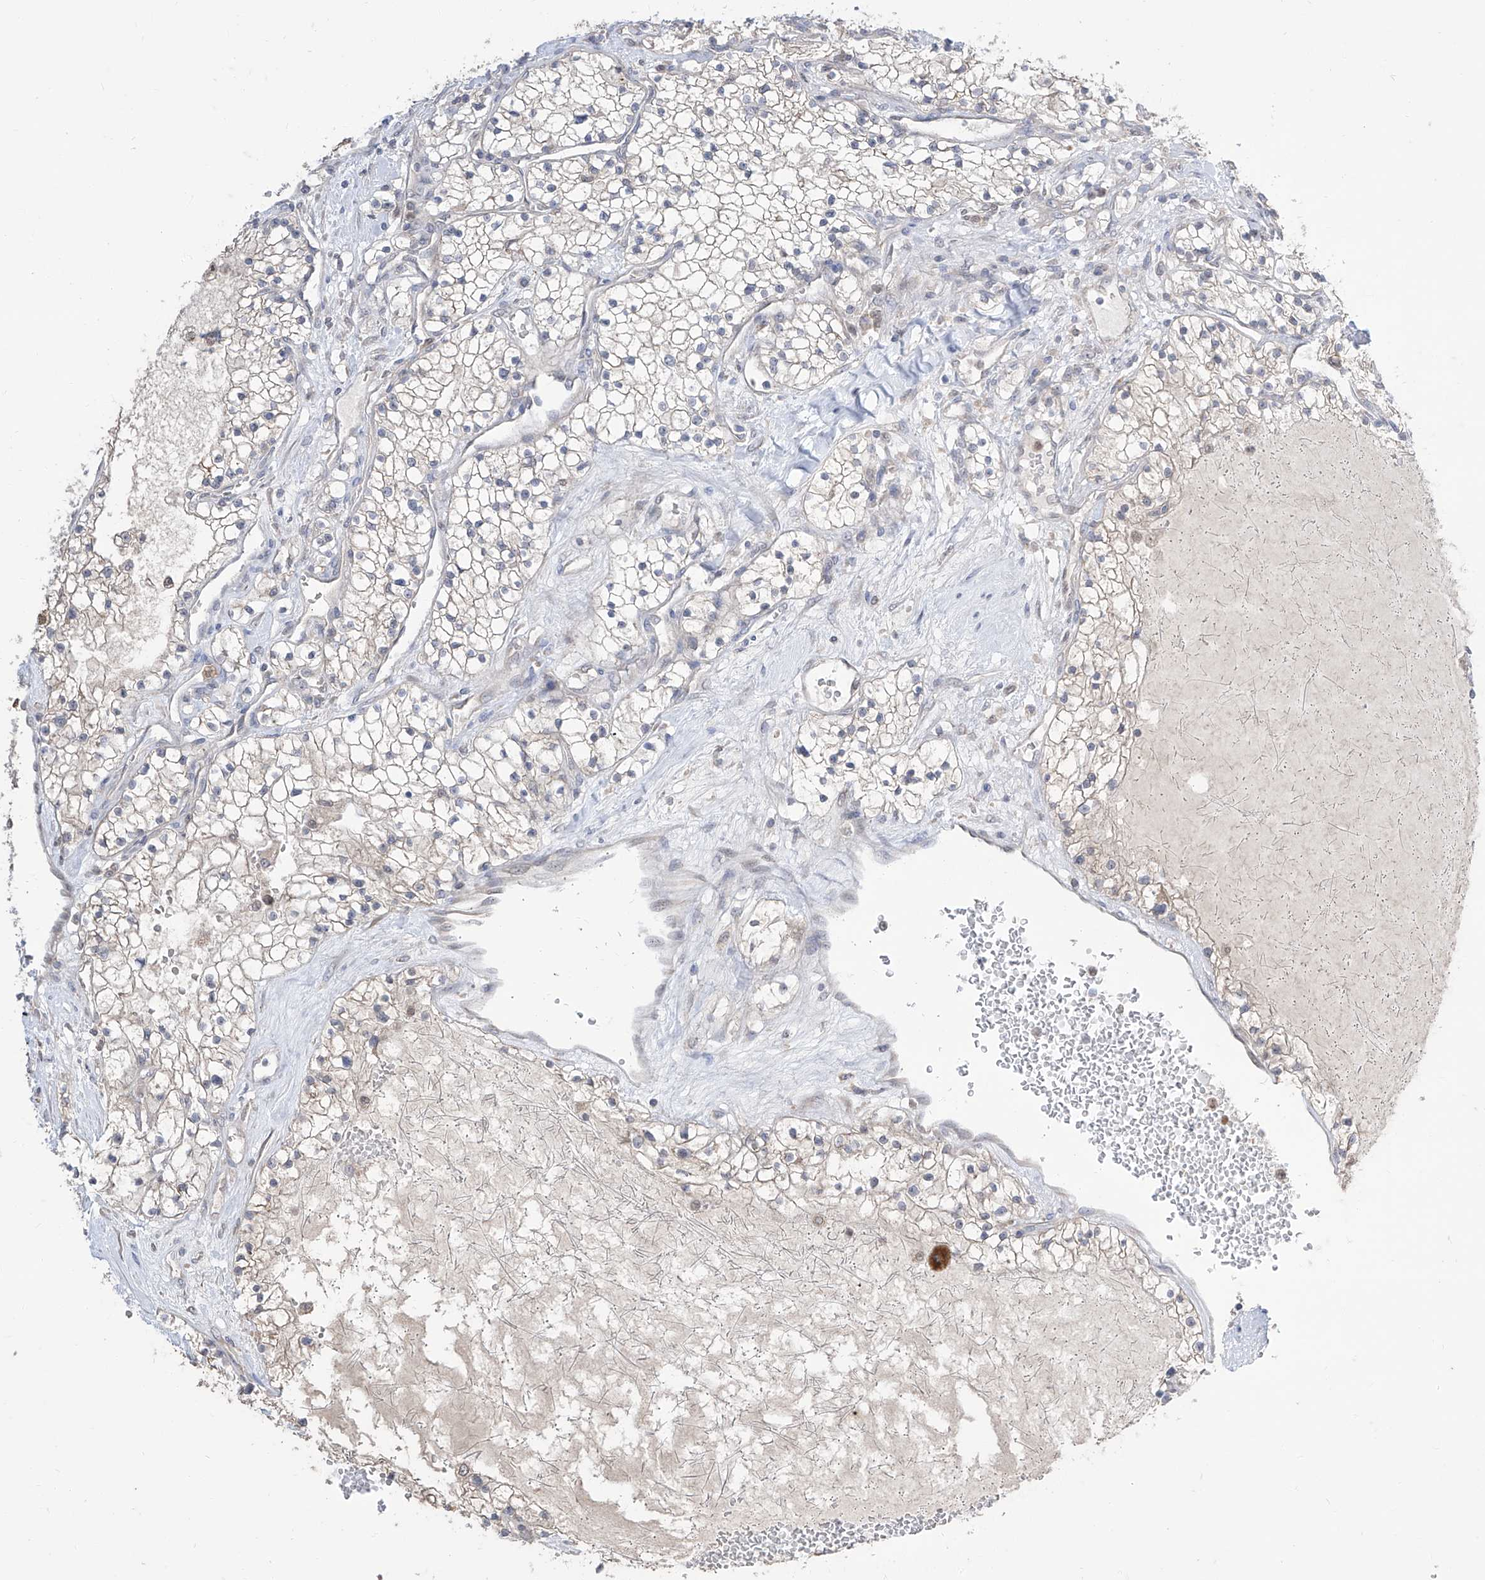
{"staining": {"intensity": "negative", "quantity": "none", "location": "none"}, "tissue": "renal cancer", "cell_type": "Tumor cells", "image_type": "cancer", "snomed": [{"axis": "morphology", "description": "Normal tissue, NOS"}, {"axis": "morphology", "description": "Adenocarcinoma, NOS"}, {"axis": "topography", "description": "Kidney"}], "caption": "There is no significant expression in tumor cells of renal adenocarcinoma.", "gene": "BROX", "patient": {"sex": "male", "age": 68}}